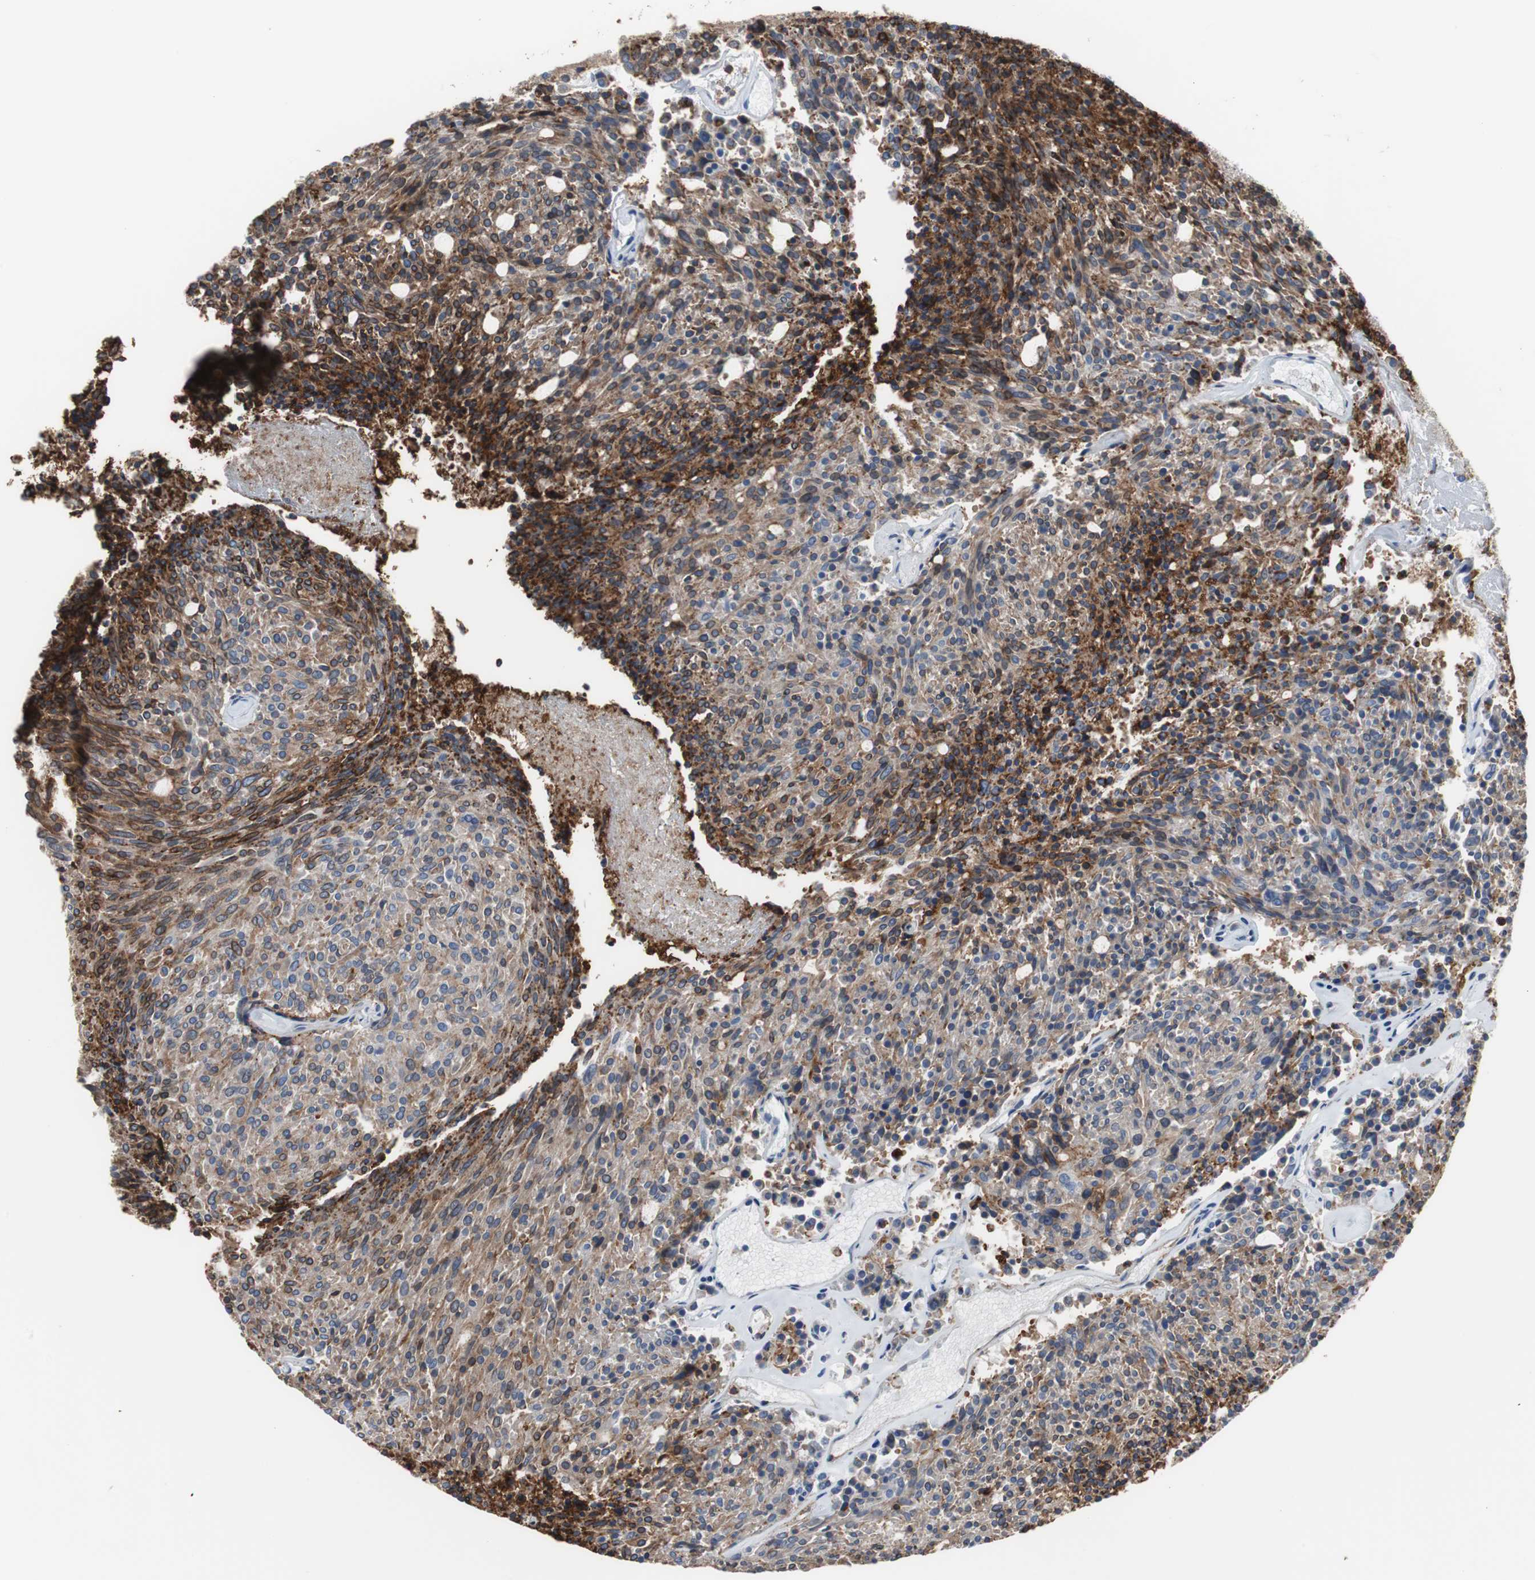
{"staining": {"intensity": "strong", "quantity": ">75%", "location": "cytoplasmic/membranous,nuclear"}, "tissue": "carcinoid", "cell_type": "Tumor cells", "image_type": "cancer", "snomed": [{"axis": "morphology", "description": "Carcinoid, malignant, NOS"}, {"axis": "topography", "description": "Pancreas"}], "caption": "Immunohistochemistry (IHC) (DAB) staining of human malignant carcinoid exhibits strong cytoplasmic/membranous and nuclear protein staining in about >75% of tumor cells.", "gene": "ANXA4", "patient": {"sex": "female", "age": 54}}